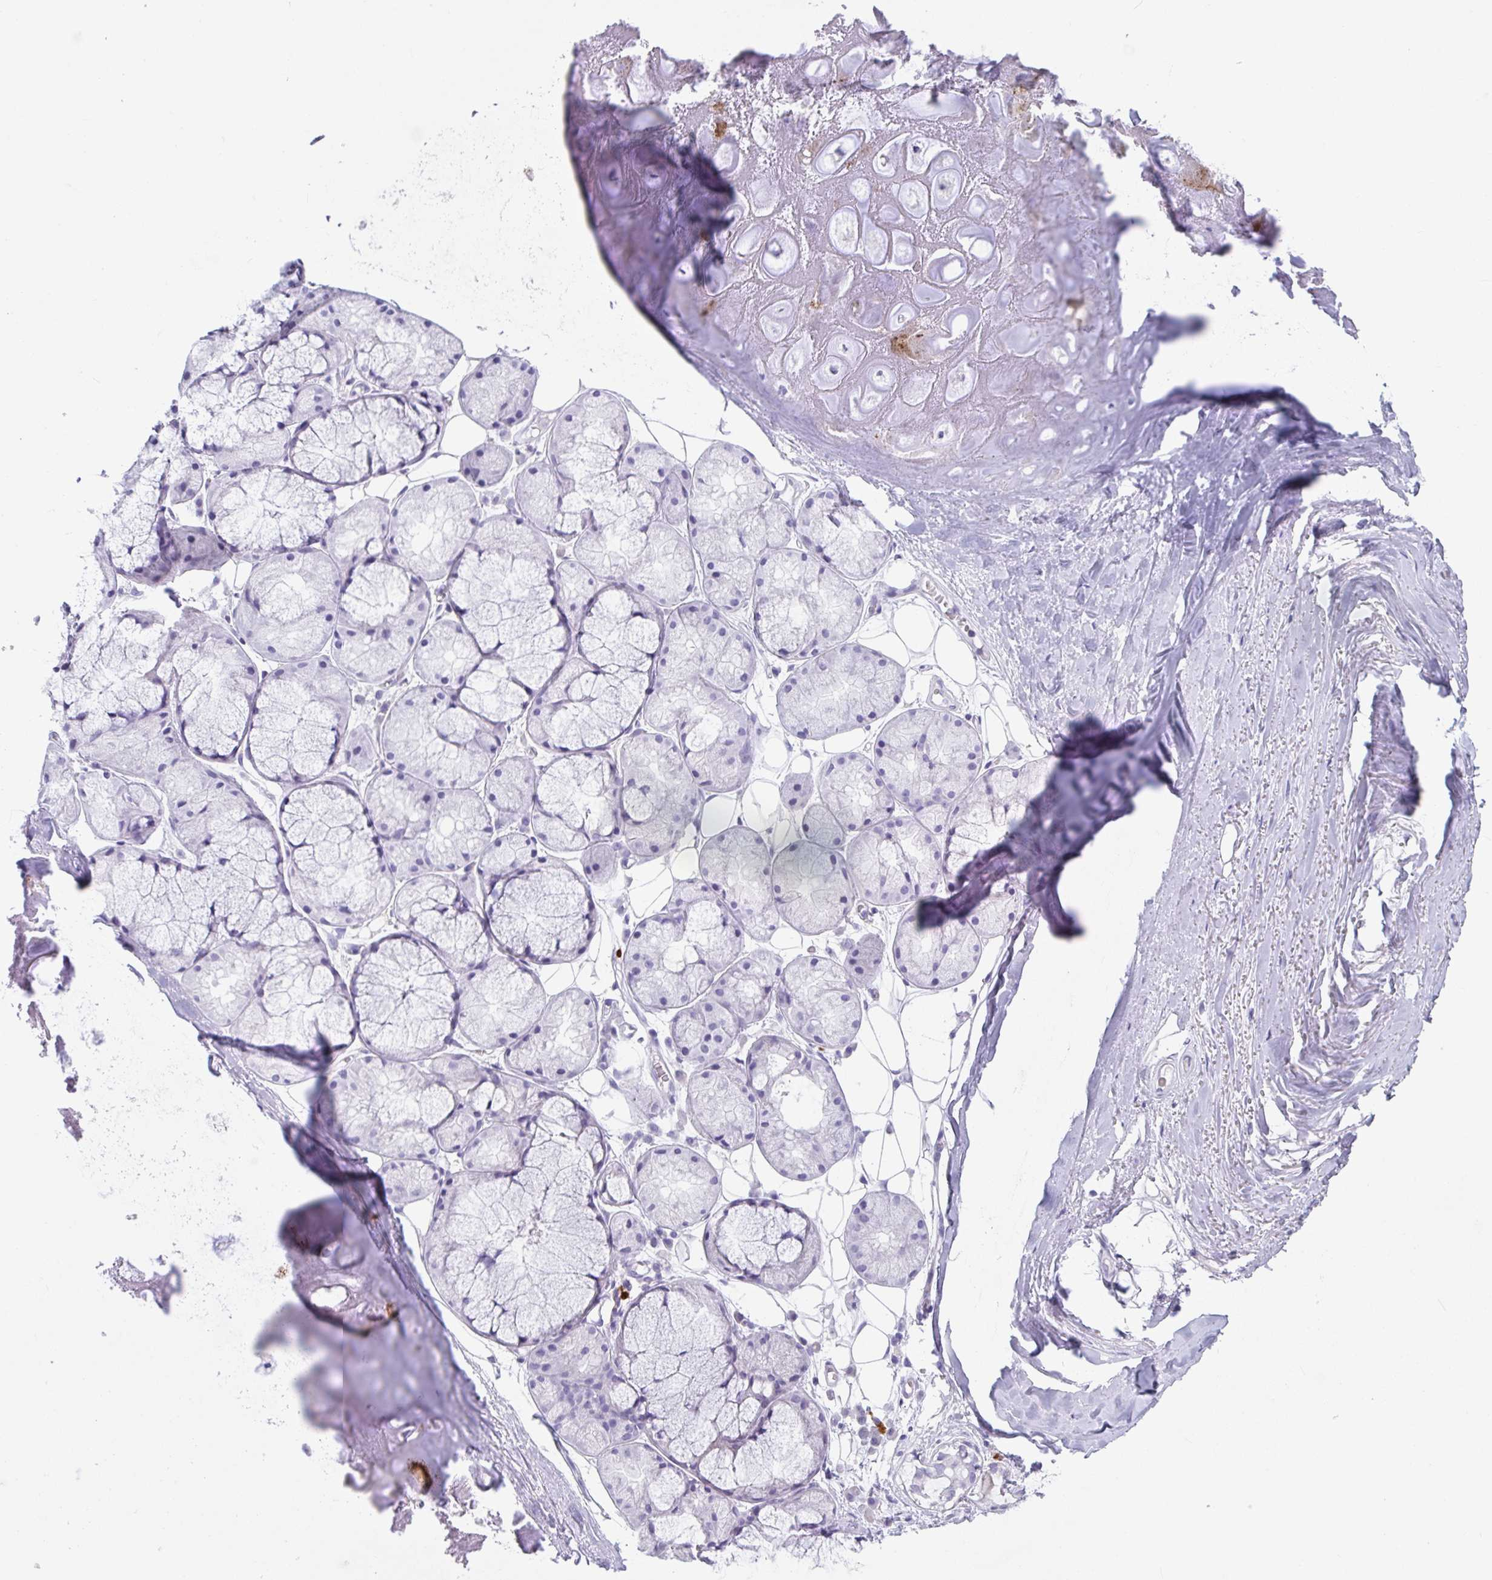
{"staining": {"intensity": "negative", "quantity": "none", "location": "none"}, "tissue": "adipose tissue", "cell_type": "Adipocytes", "image_type": "normal", "snomed": [{"axis": "morphology", "description": "Normal tissue, NOS"}, {"axis": "topography", "description": "Lymph node"}, {"axis": "topography", "description": "Cartilage tissue"}, {"axis": "topography", "description": "Nasopharynx"}], "caption": "The micrograph displays no significant positivity in adipocytes of adipose tissue.", "gene": "PLA2G1B", "patient": {"sex": "male", "age": 63}}